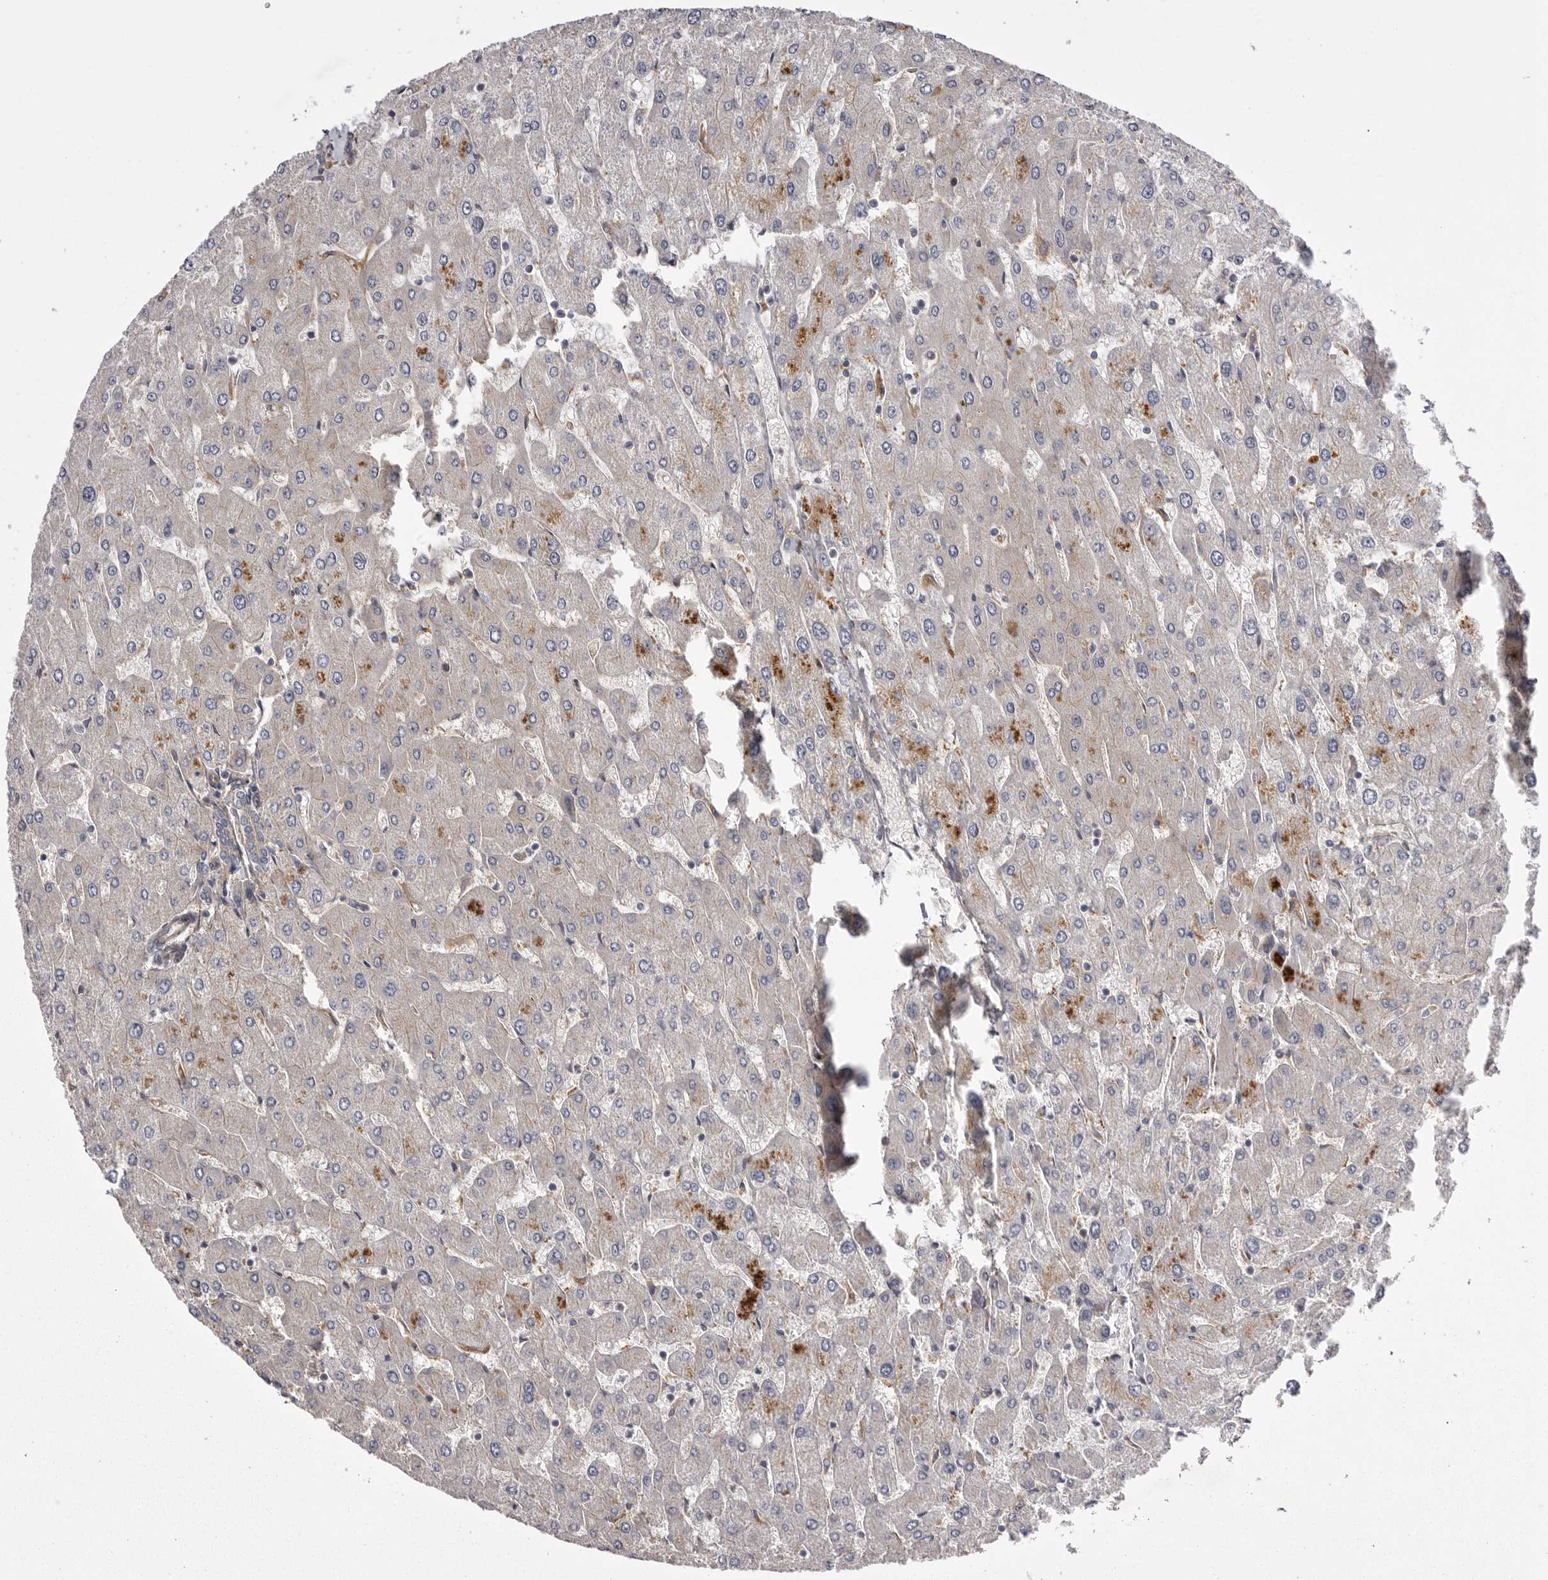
{"staining": {"intensity": "weak", "quantity": "<25%", "location": "cytoplasmic/membranous"}, "tissue": "liver", "cell_type": "Cholangiocytes", "image_type": "normal", "snomed": [{"axis": "morphology", "description": "Normal tissue, NOS"}, {"axis": "topography", "description": "Liver"}], "caption": "DAB immunohistochemical staining of benign human liver reveals no significant expression in cholangiocytes. (Brightfield microscopy of DAB immunohistochemistry (IHC) at high magnification).", "gene": "OSBPL9", "patient": {"sex": "male", "age": 55}}